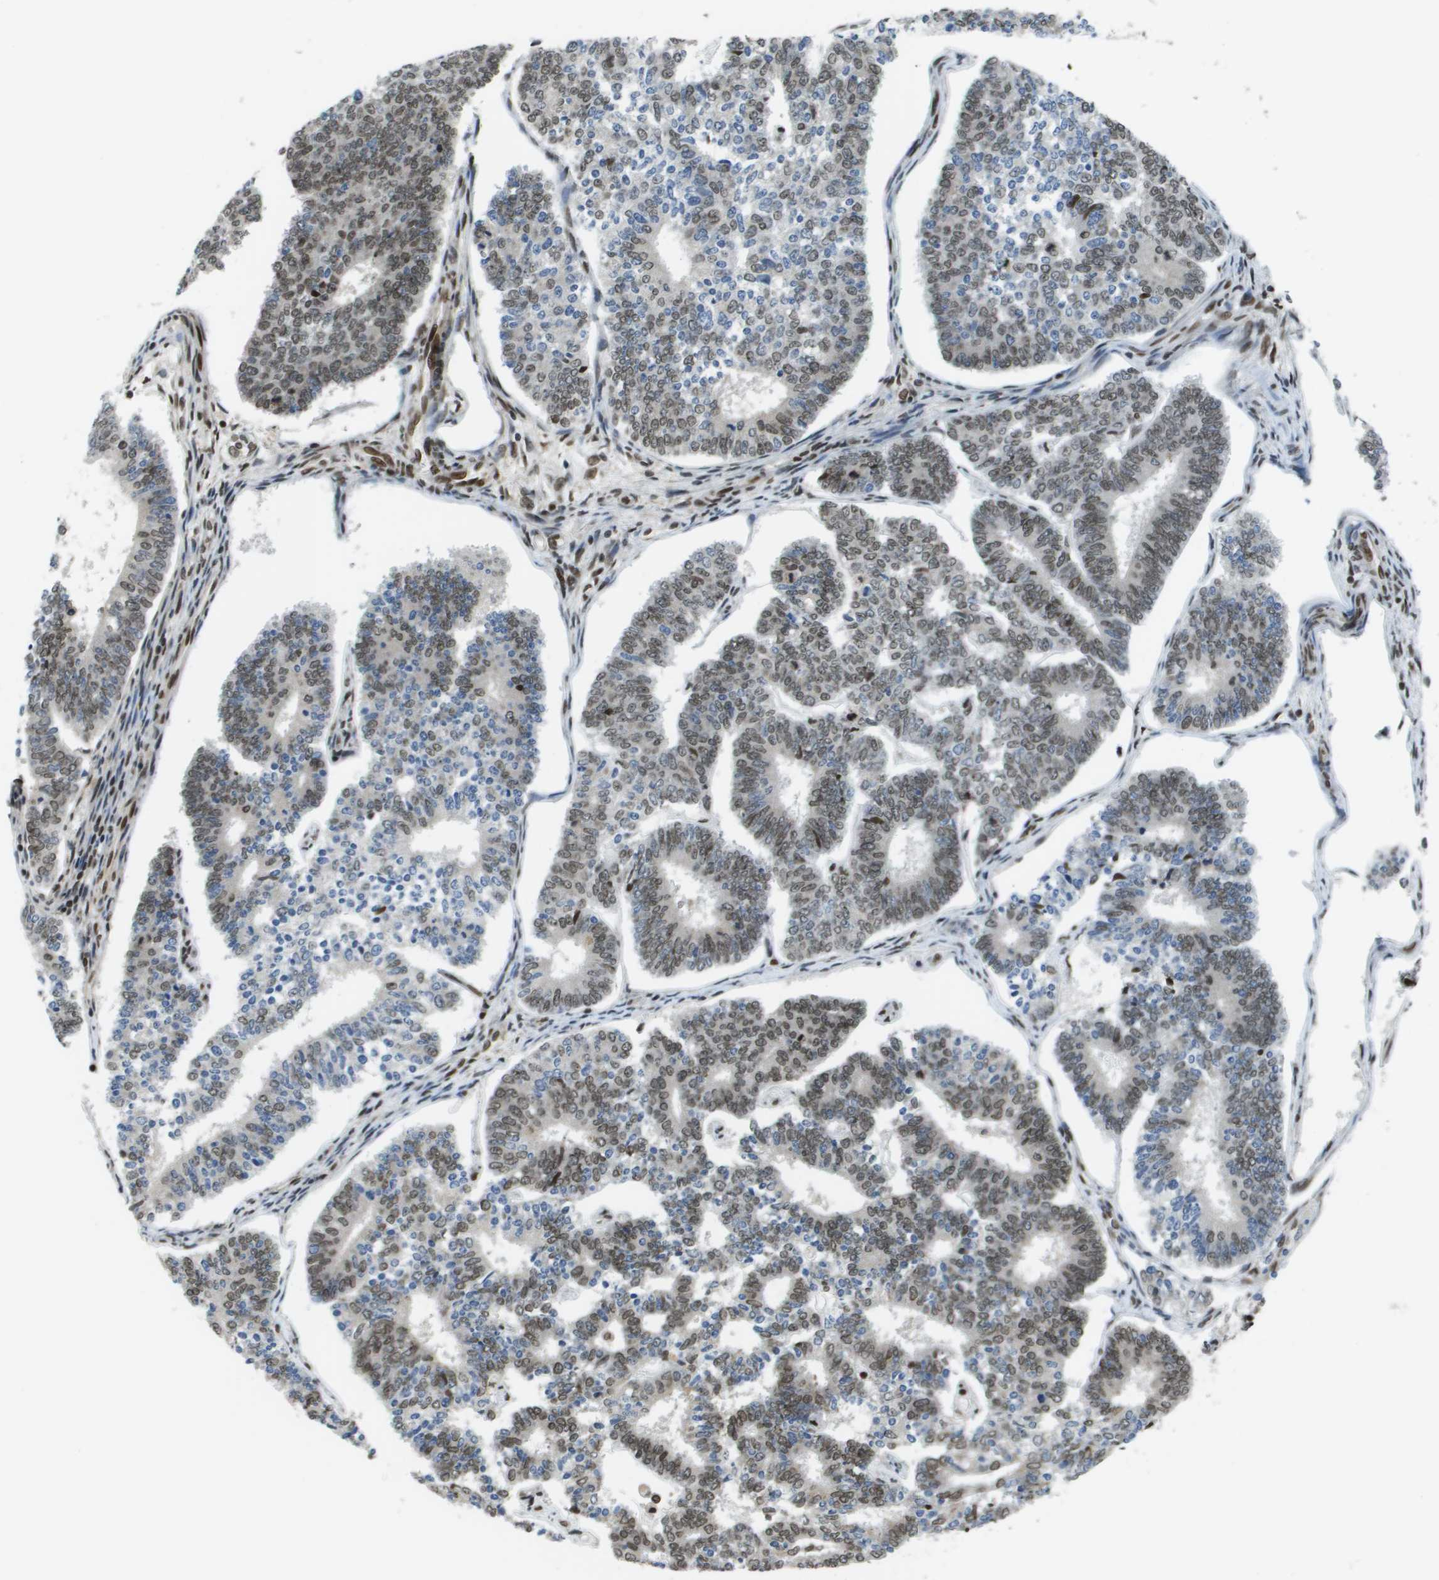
{"staining": {"intensity": "moderate", "quantity": "25%-75%", "location": "nuclear"}, "tissue": "endometrial cancer", "cell_type": "Tumor cells", "image_type": "cancer", "snomed": [{"axis": "morphology", "description": "Adenocarcinoma, NOS"}, {"axis": "topography", "description": "Endometrium"}], "caption": "Tumor cells reveal medium levels of moderate nuclear staining in about 25%-75% of cells in human adenocarcinoma (endometrial).", "gene": "RECQL4", "patient": {"sex": "female", "age": 70}}